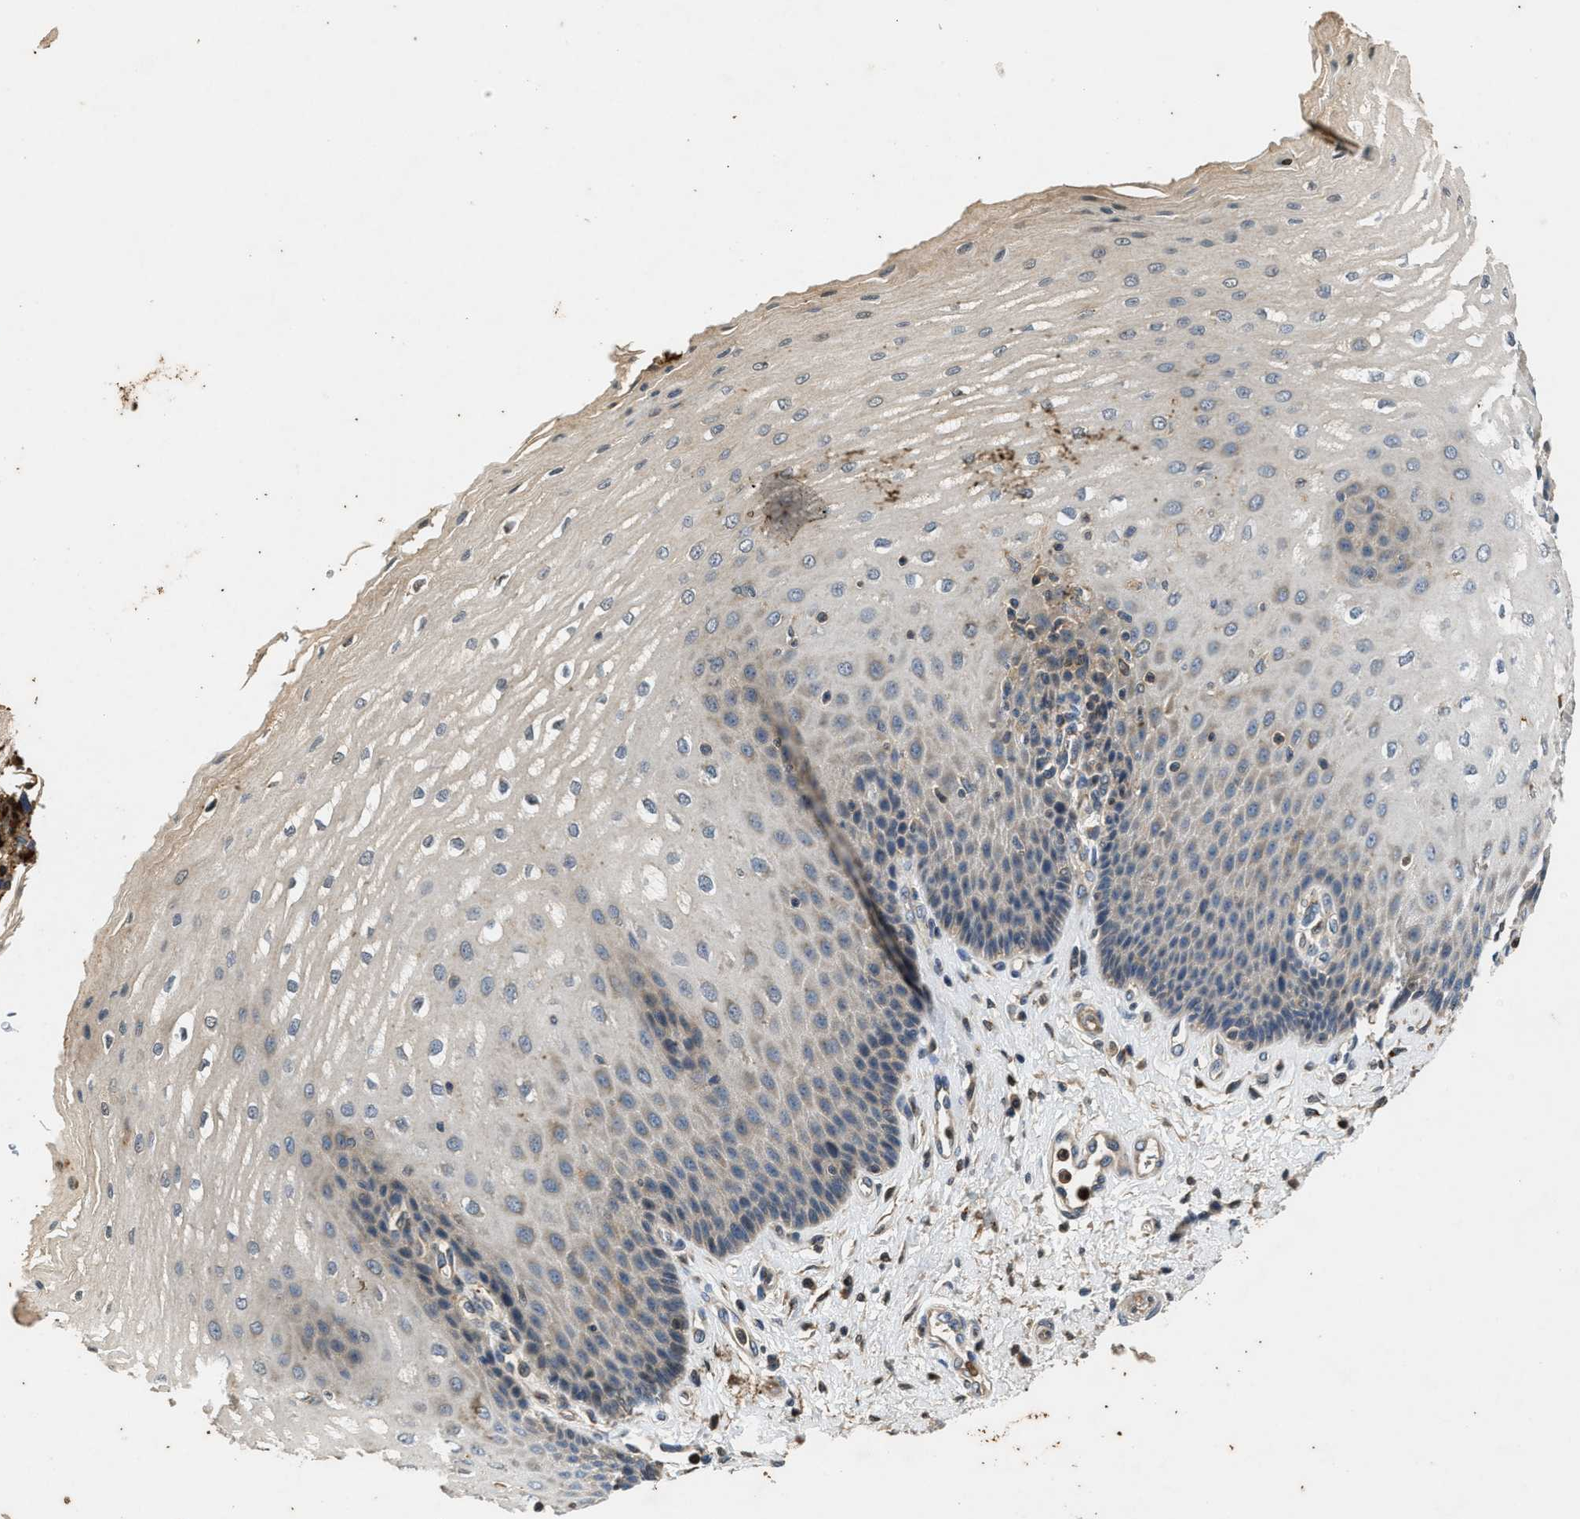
{"staining": {"intensity": "weak", "quantity": "<25%", "location": "cytoplasmic/membranous"}, "tissue": "esophagus", "cell_type": "Squamous epithelial cells", "image_type": "normal", "snomed": [{"axis": "morphology", "description": "Normal tissue, NOS"}, {"axis": "topography", "description": "Esophagus"}], "caption": "High magnification brightfield microscopy of unremarkable esophagus stained with DAB (brown) and counterstained with hematoxylin (blue): squamous epithelial cells show no significant positivity. (DAB (3,3'-diaminobenzidine) IHC, high magnification).", "gene": "CHUK", "patient": {"sex": "male", "age": 54}}